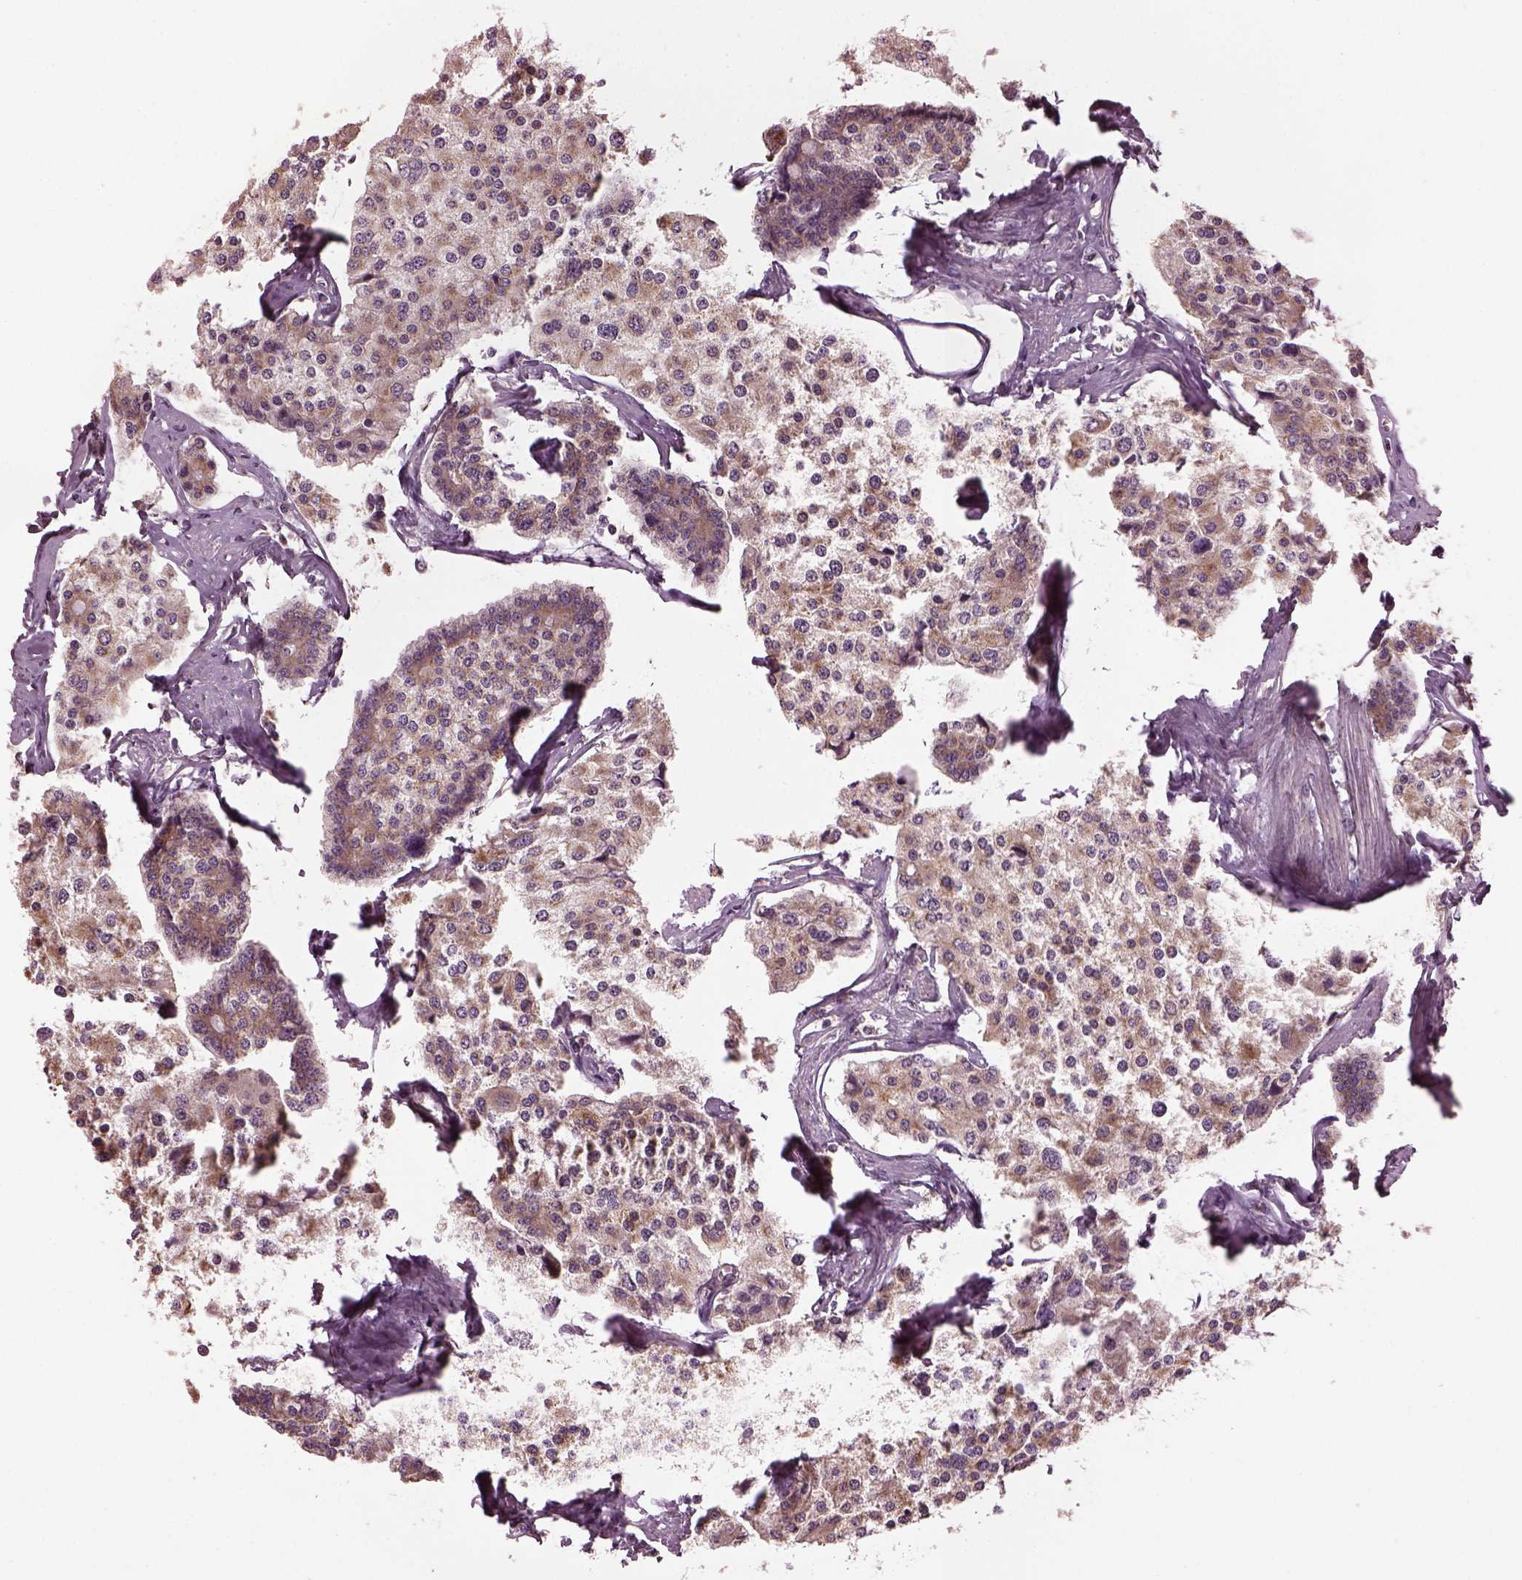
{"staining": {"intensity": "weak", "quantity": "<25%", "location": "cytoplasmic/membranous"}, "tissue": "carcinoid", "cell_type": "Tumor cells", "image_type": "cancer", "snomed": [{"axis": "morphology", "description": "Carcinoid, malignant, NOS"}, {"axis": "topography", "description": "Small intestine"}], "caption": "High power microscopy photomicrograph of an IHC image of malignant carcinoid, revealing no significant positivity in tumor cells.", "gene": "RUFY3", "patient": {"sex": "female", "age": 65}}